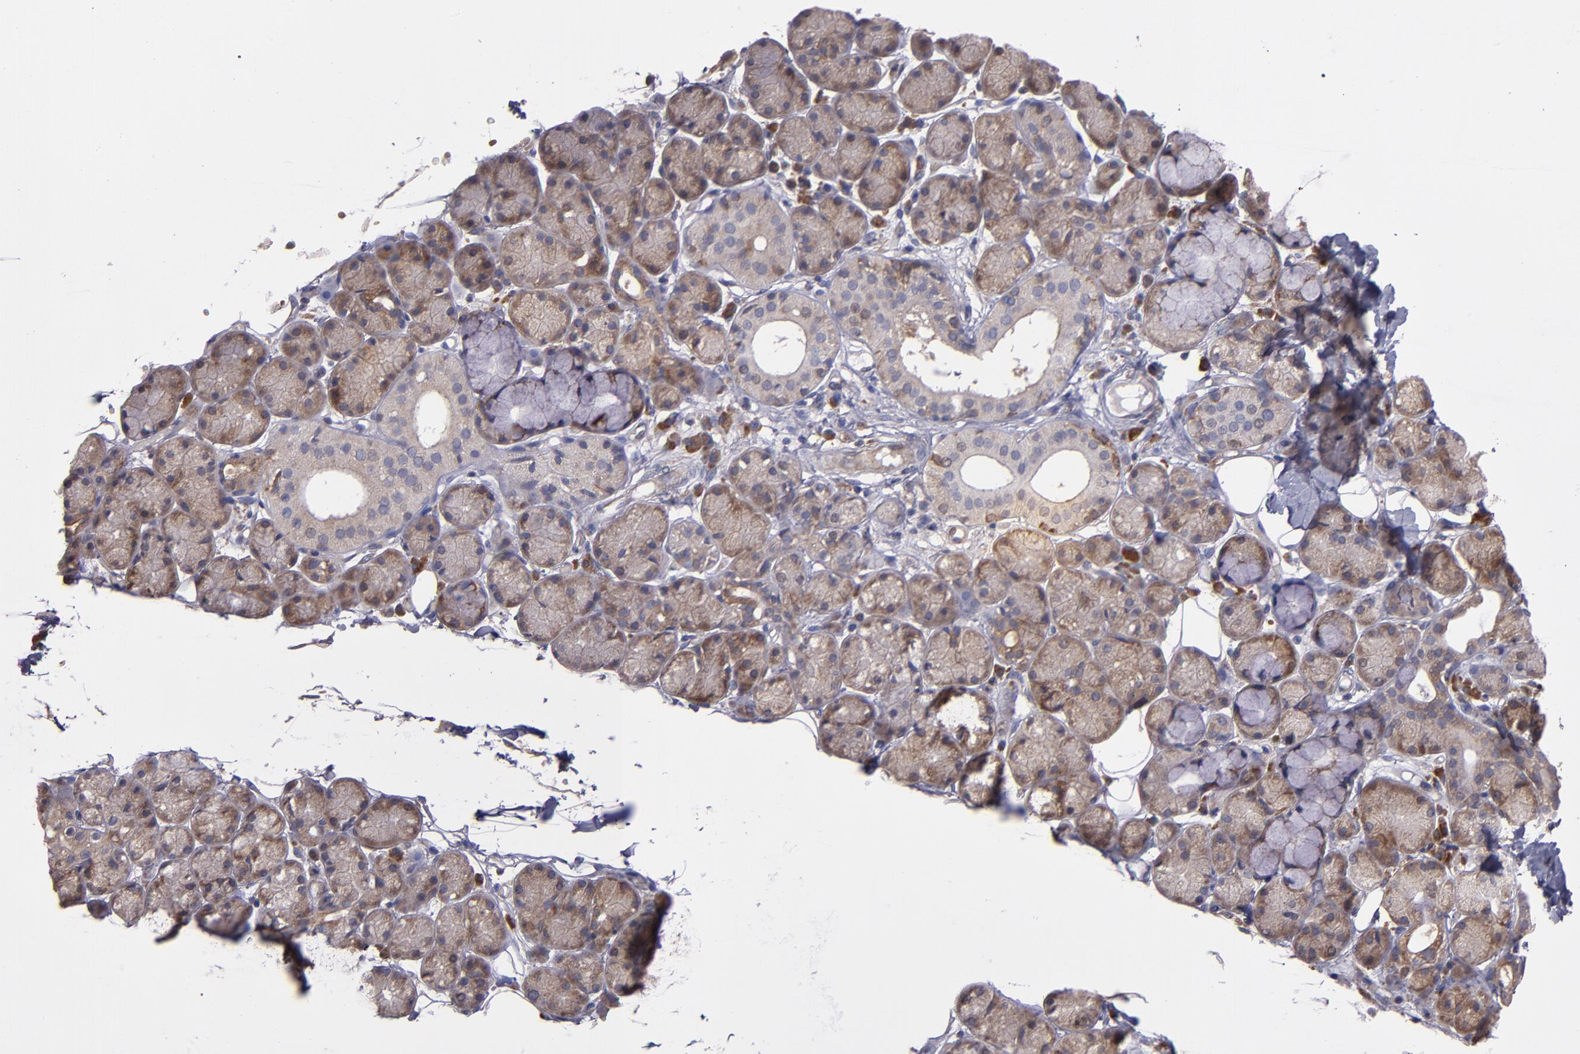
{"staining": {"intensity": "weak", "quantity": ">75%", "location": "cytoplasmic/membranous"}, "tissue": "salivary gland", "cell_type": "Glandular cells", "image_type": "normal", "snomed": [{"axis": "morphology", "description": "Normal tissue, NOS"}, {"axis": "topography", "description": "Skeletal muscle"}, {"axis": "topography", "description": "Oral tissue"}, {"axis": "topography", "description": "Salivary gland"}, {"axis": "topography", "description": "Peripheral nerve tissue"}], "caption": "High-power microscopy captured an immunohistochemistry image of unremarkable salivary gland, revealing weak cytoplasmic/membranous staining in about >75% of glandular cells. The staining was performed using DAB to visualize the protein expression in brown, while the nuclei were stained in blue with hematoxylin (Magnification: 20x).", "gene": "IFIH1", "patient": {"sex": "male", "age": 54}}